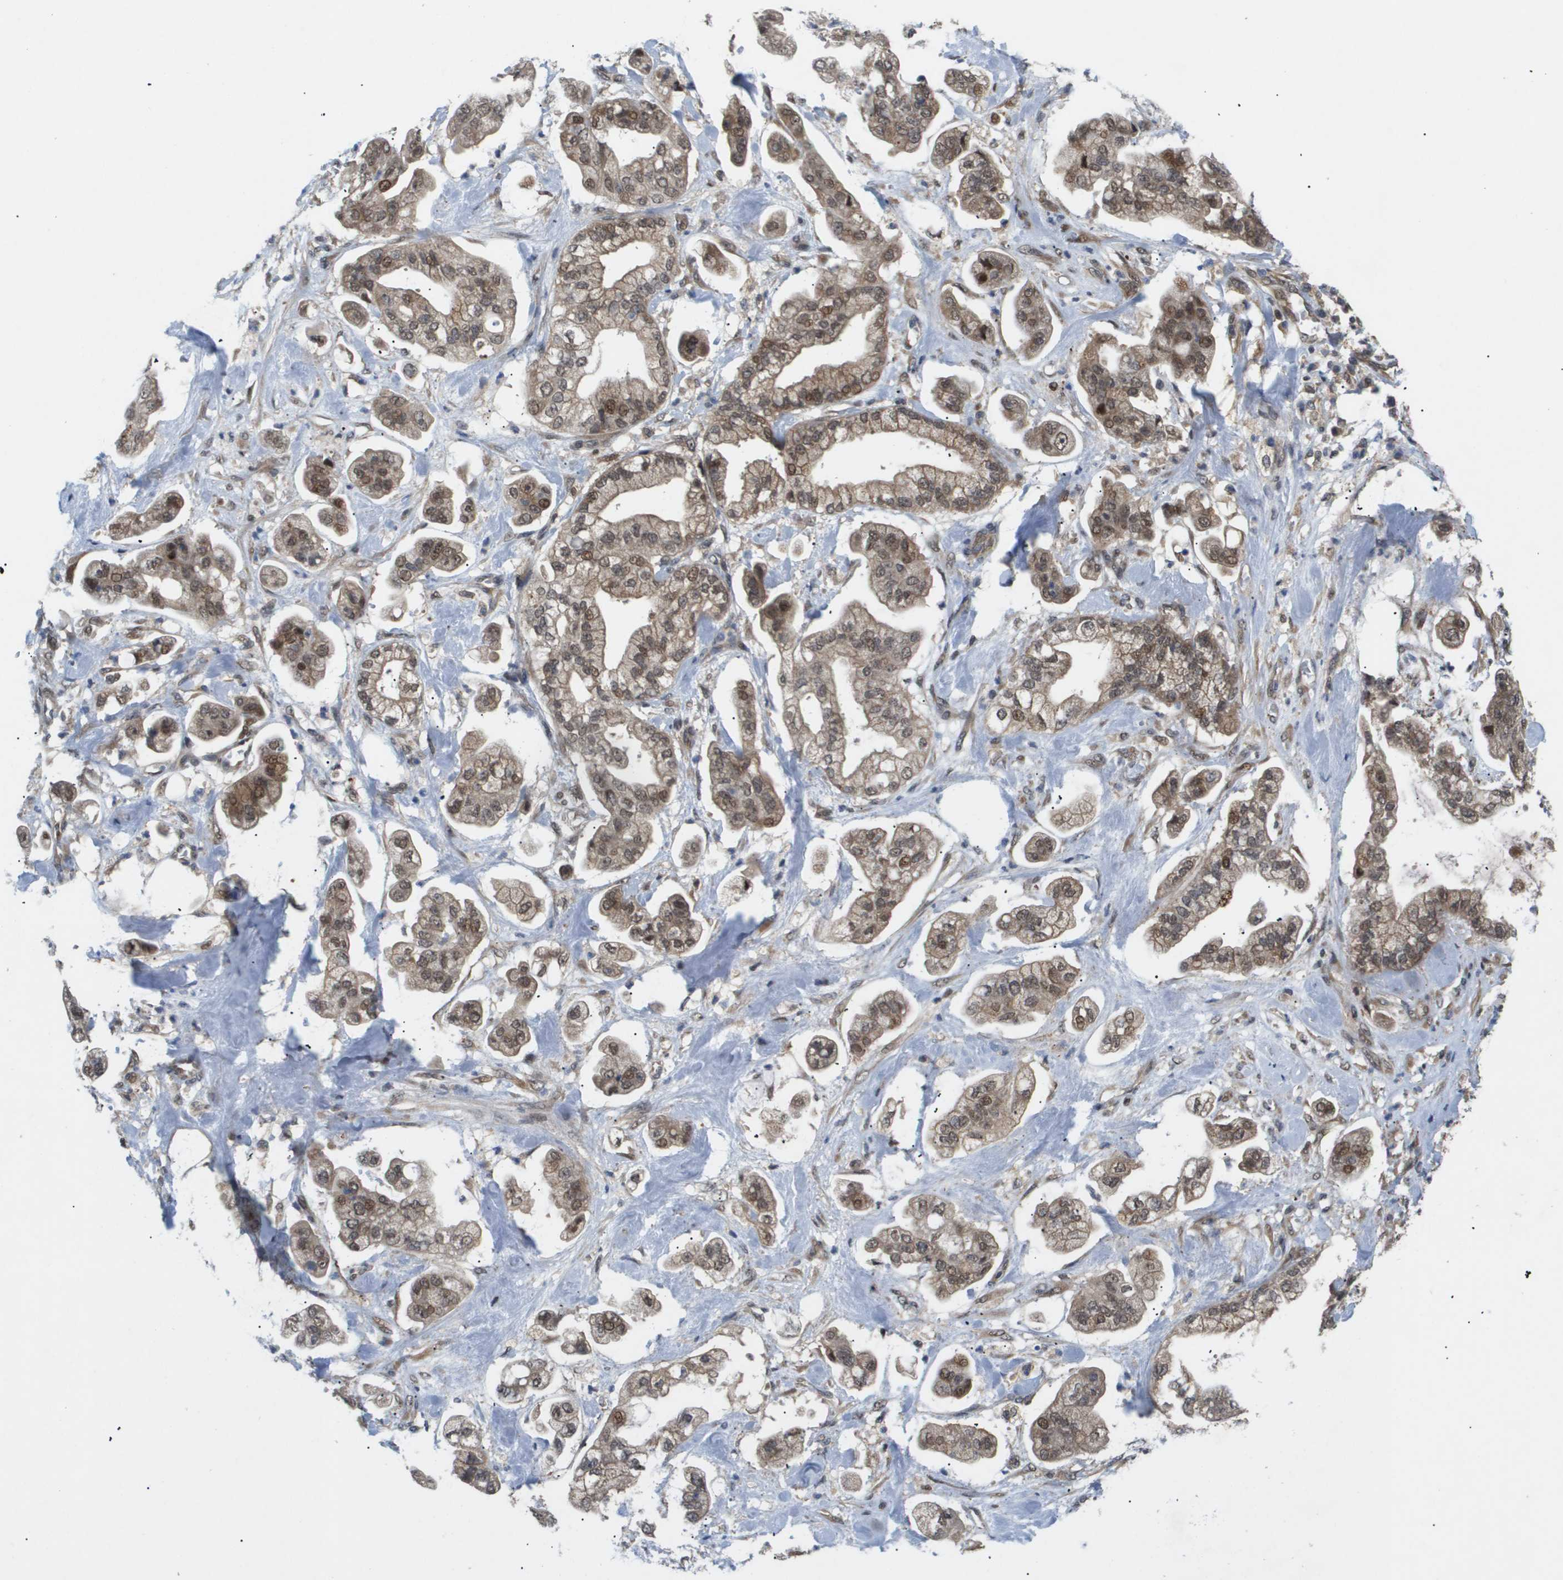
{"staining": {"intensity": "moderate", "quantity": ">75%", "location": "cytoplasmic/membranous,nuclear"}, "tissue": "stomach cancer", "cell_type": "Tumor cells", "image_type": "cancer", "snomed": [{"axis": "morphology", "description": "Adenocarcinoma, NOS"}, {"axis": "topography", "description": "Stomach"}], "caption": "Tumor cells exhibit moderate cytoplasmic/membranous and nuclear expression in approximately >75% of cells in adenocarcinoma (stomach).", "gene": "PDGFB", "patient": {"sex": "male", "age": 62}}